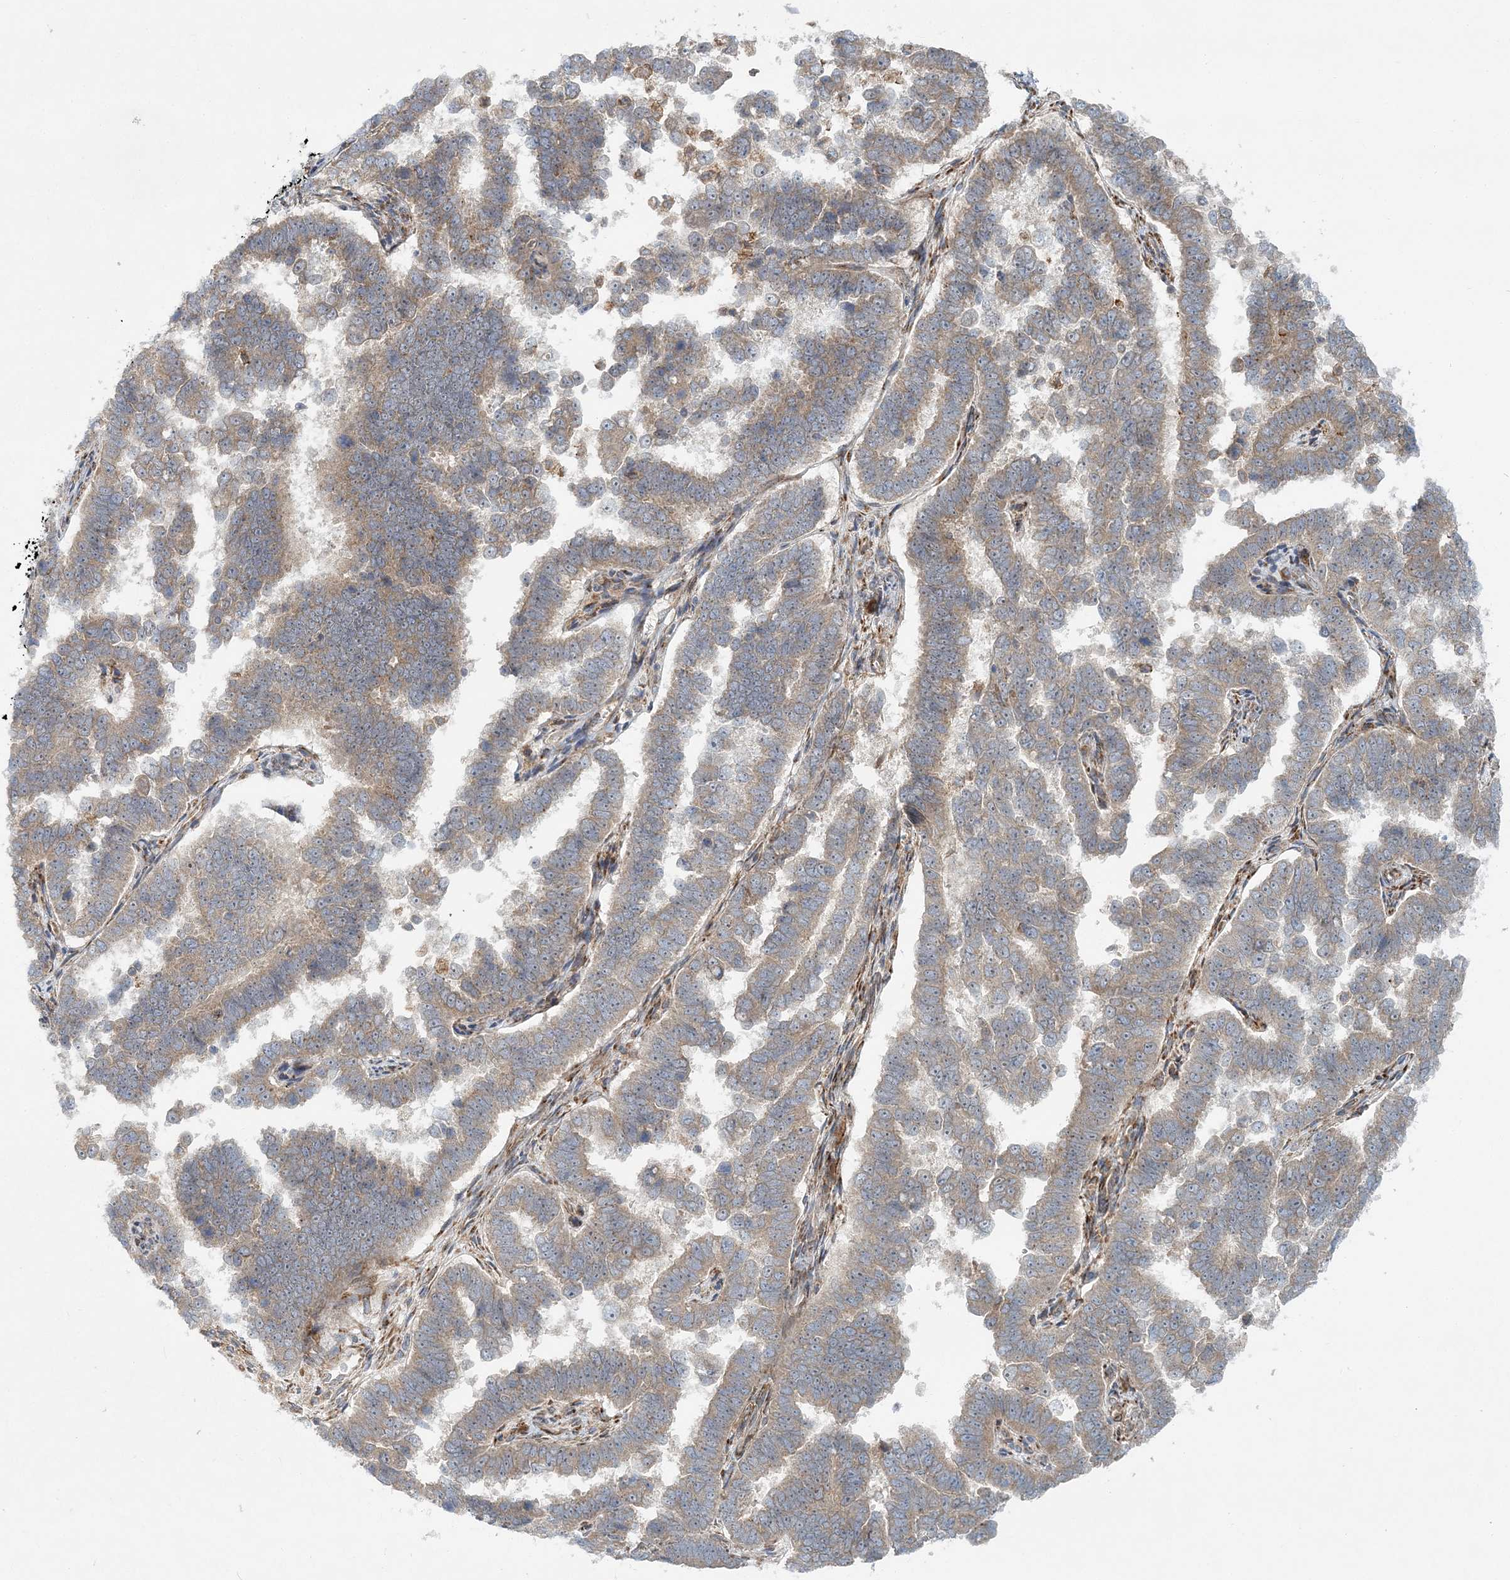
{"staining": {"intensity": "weak", "quantity": ">75%", "location": "cytoplasmic/membranous"}, "tissue": "endometrial cancer", "cell_type": "Tumor cells", "image_type": "cancer", "snomed": [{"axis": "morphology", "description": "Adenocarcinoma, NOS"}, {"axis": "topography", "description": "Endometrium"}], "caption": "A histopathology image of human adenocarcinoma (endometrial) stained for a protein exhibits weak cytoplasmic/membranous brown staining in tumor cells.", "gene": "NBAS", "patient": {"sex": "female", "age": 75}}